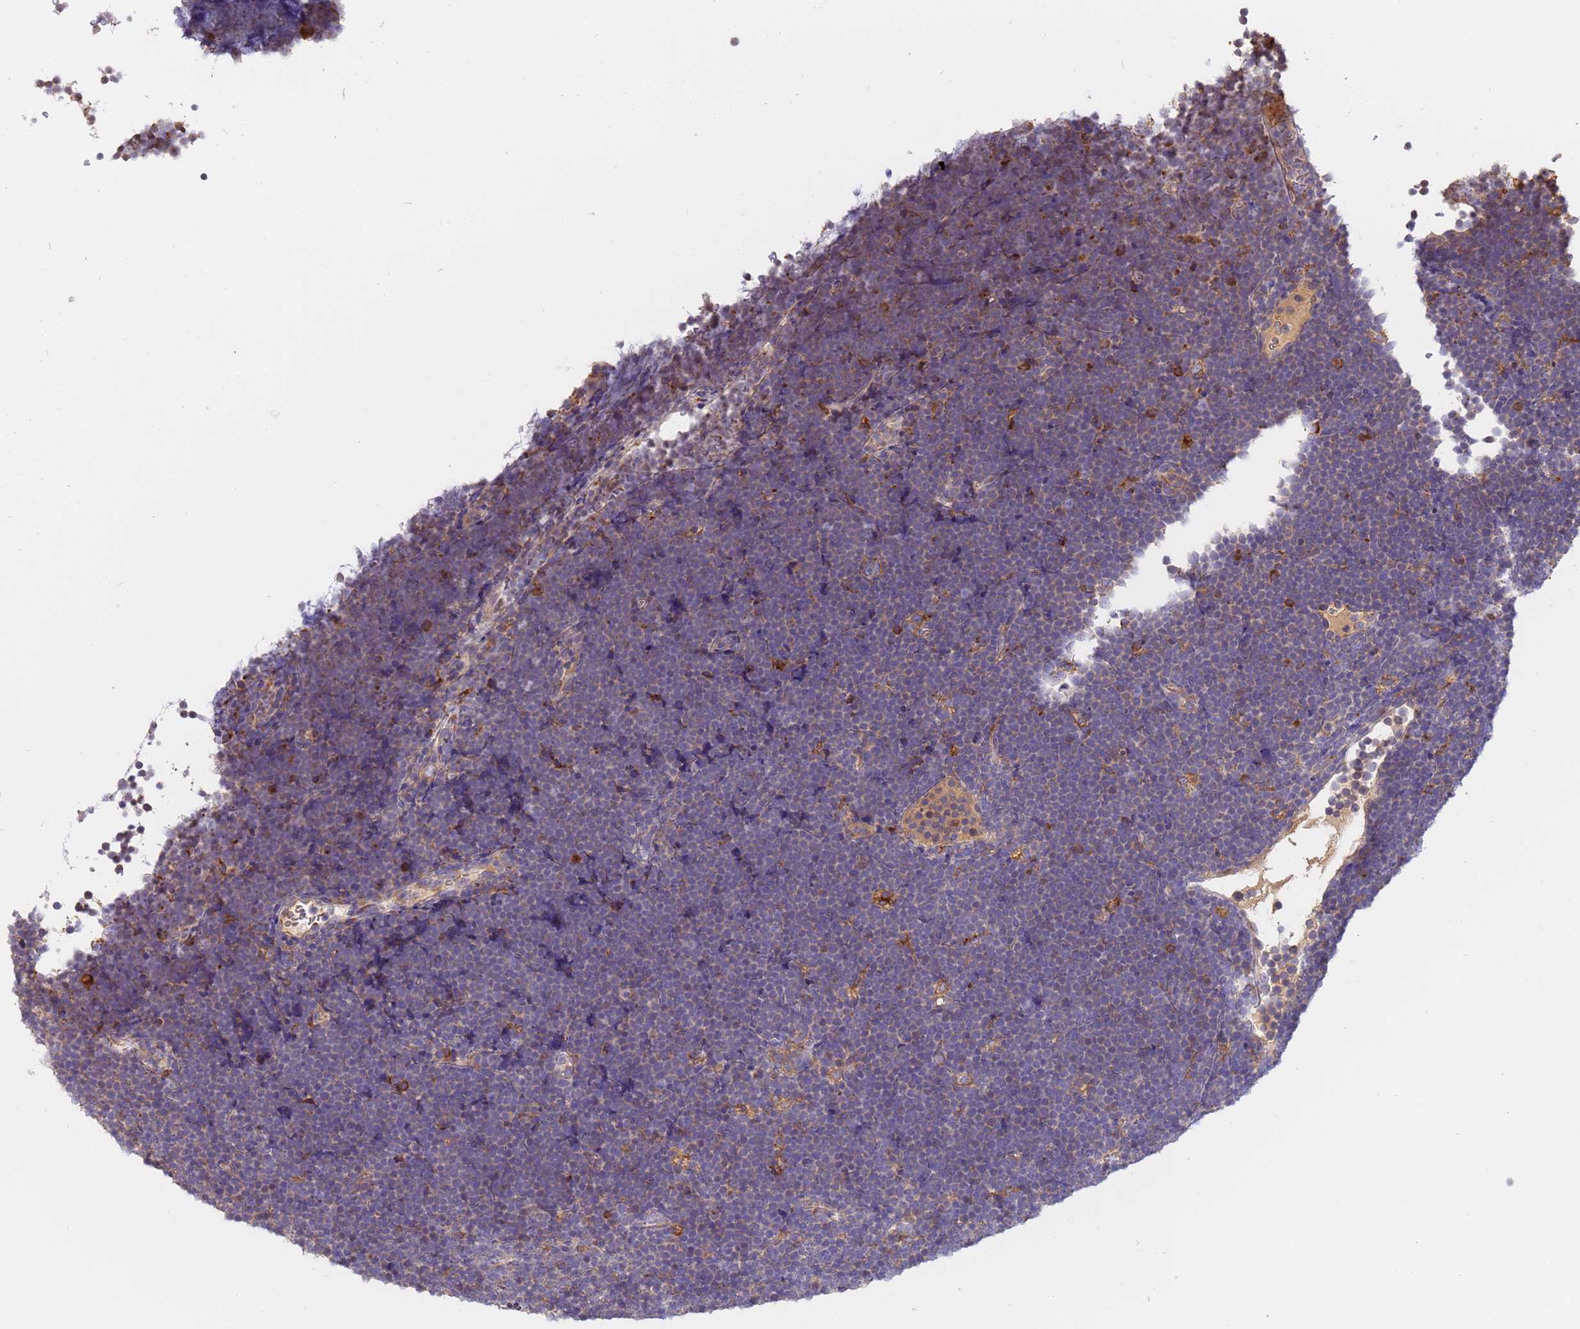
{"staining": {"intensity": "negative", "quantity": "none", "location": "none"}, "tissue": "lymphoma", "cell_type": "Tumor cells", "image_type": "cancer", "snomed": [{"axis": "morphology", "description": "Malignant lymphoma, non-Hodgkin's type, High grade"}, {"axis": "topography", "description": "Lymph node"}], "caption": "Immunohistochemistry histopathology image of neoplastic tissue: human malignant lymphoma, non-Hodgkin's type (high-grade) stained with DAB (3,3'-diaminobenzidine) displays no significant protein positivity in tumor cells.", "gene": "M6PR", "patient": {"sex": "male", "age": 13}}